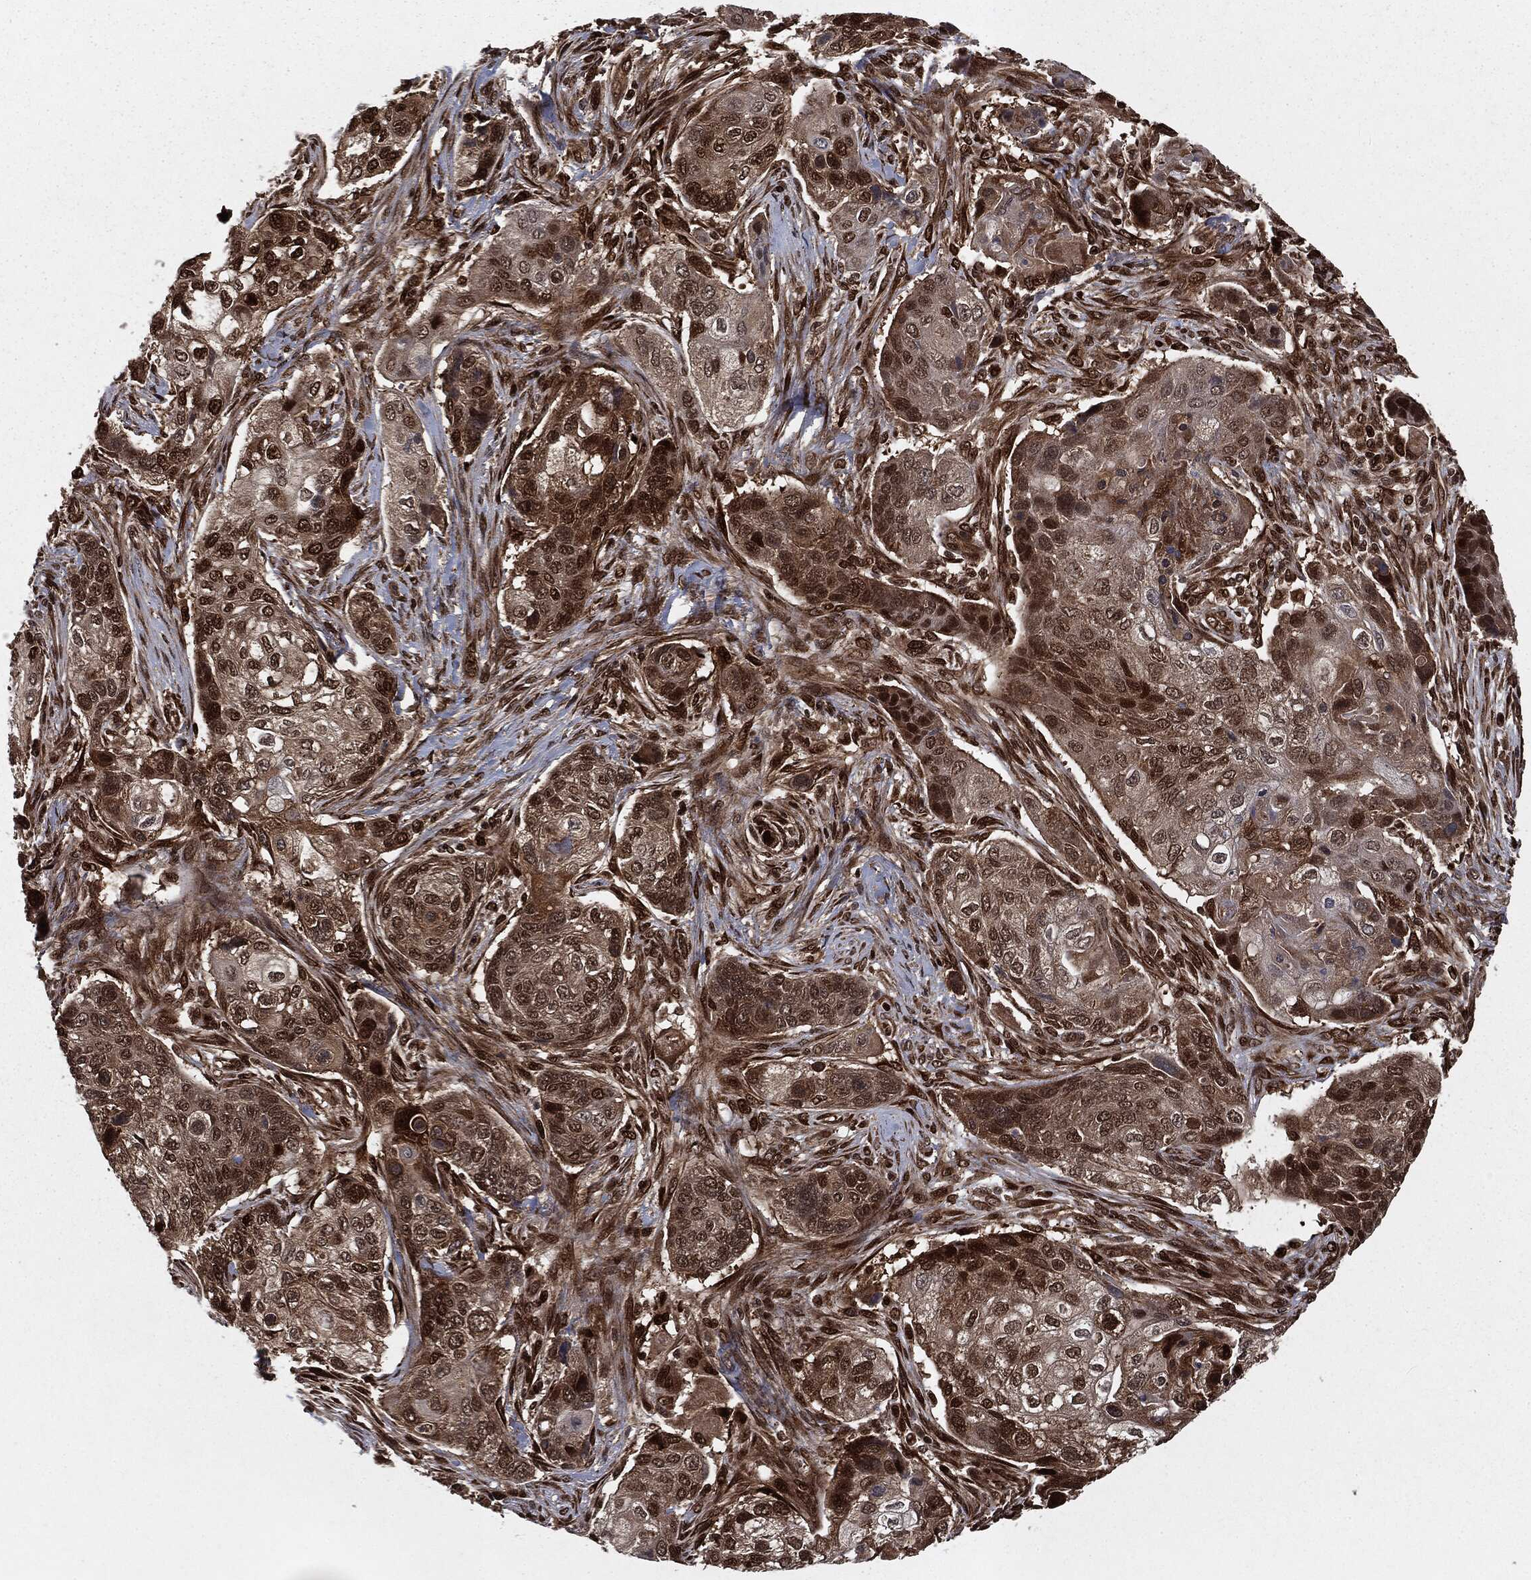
{"staining": {"intensity": "strong", "quantity": "25%-75%", "location": "cytoplasmic/membranous,nuclear"}, "tissue": "lung cancer", "cell_type": "Tumor cells", "image_type": "cancer", "snomed": [{"axis": "morphology", "description": "Normal tissue, NOS"}, {"axis": "morphology", "description": "Squamous cell carcinoma, NOS"}, {"axis": "topography", "description": "Bronchus"}, {"axis": "topography", "description": "Lung"}], "caption": "Protein staining reveals strong cytoplasmic/membranous and nuclear expression in about 25%-75% of tumor cells in lung cancer.", "gene": "RANBP9", "patient": {"sex": "male", "age": 69}}